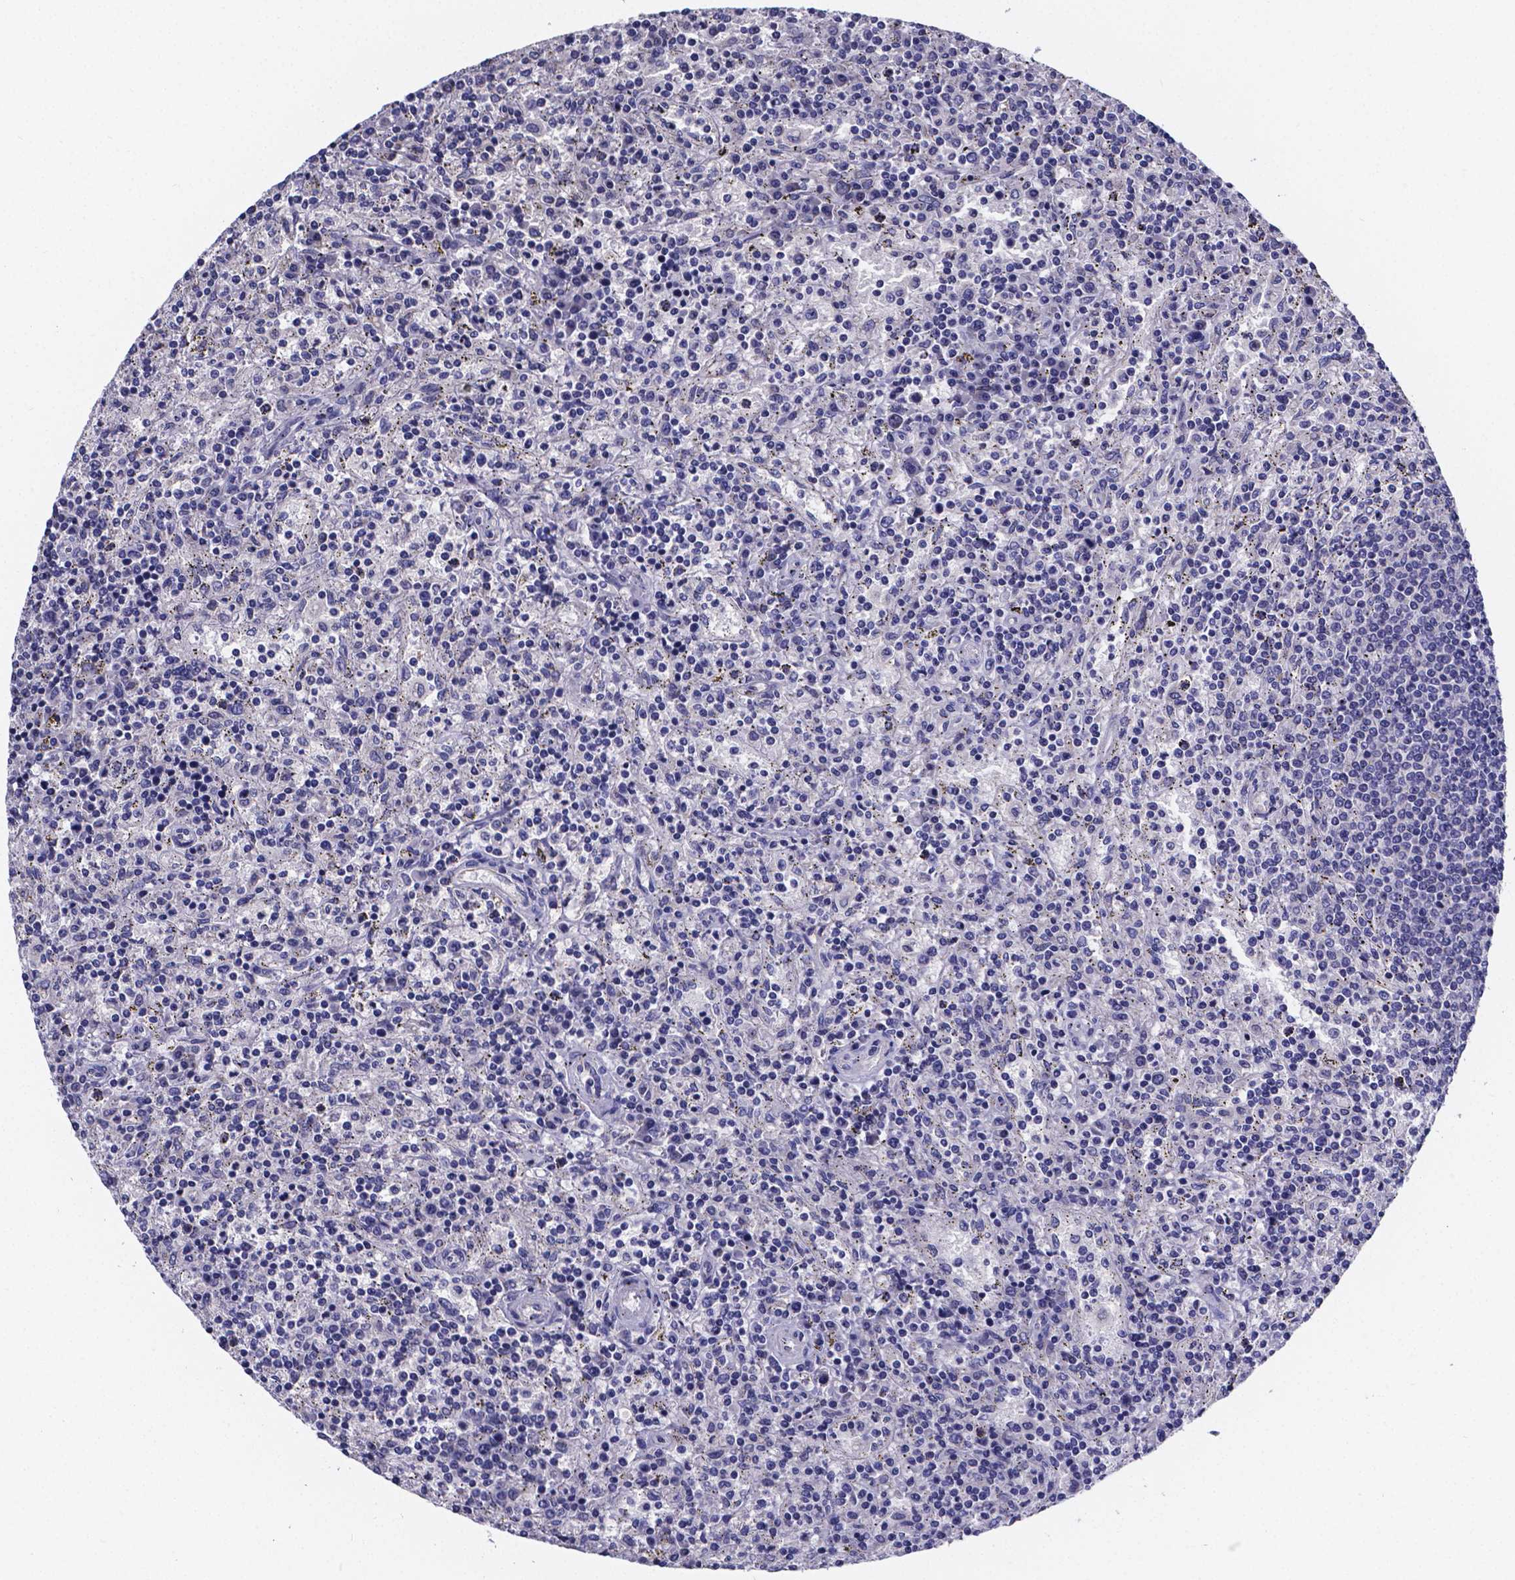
{"staining": {"intensity": "negative", "quantity": "none", "location": "none"}, "tissue": "lymphoma", "cell_type": "Tumor cells", "image_type": "cancer", "snomed": [{"axis": "morphology", "description": "Malignant lymphoma, non-Hodgkin's type, Low grade"}, {"axis": "topography", "description": "Spleen"}], "caption": "The immunohistochemistry micrograph has no significant expression in tumor cells of lymphoma tissue.", "gene": "SFRP4", "patient": {"sex": "male", "age": 62}}